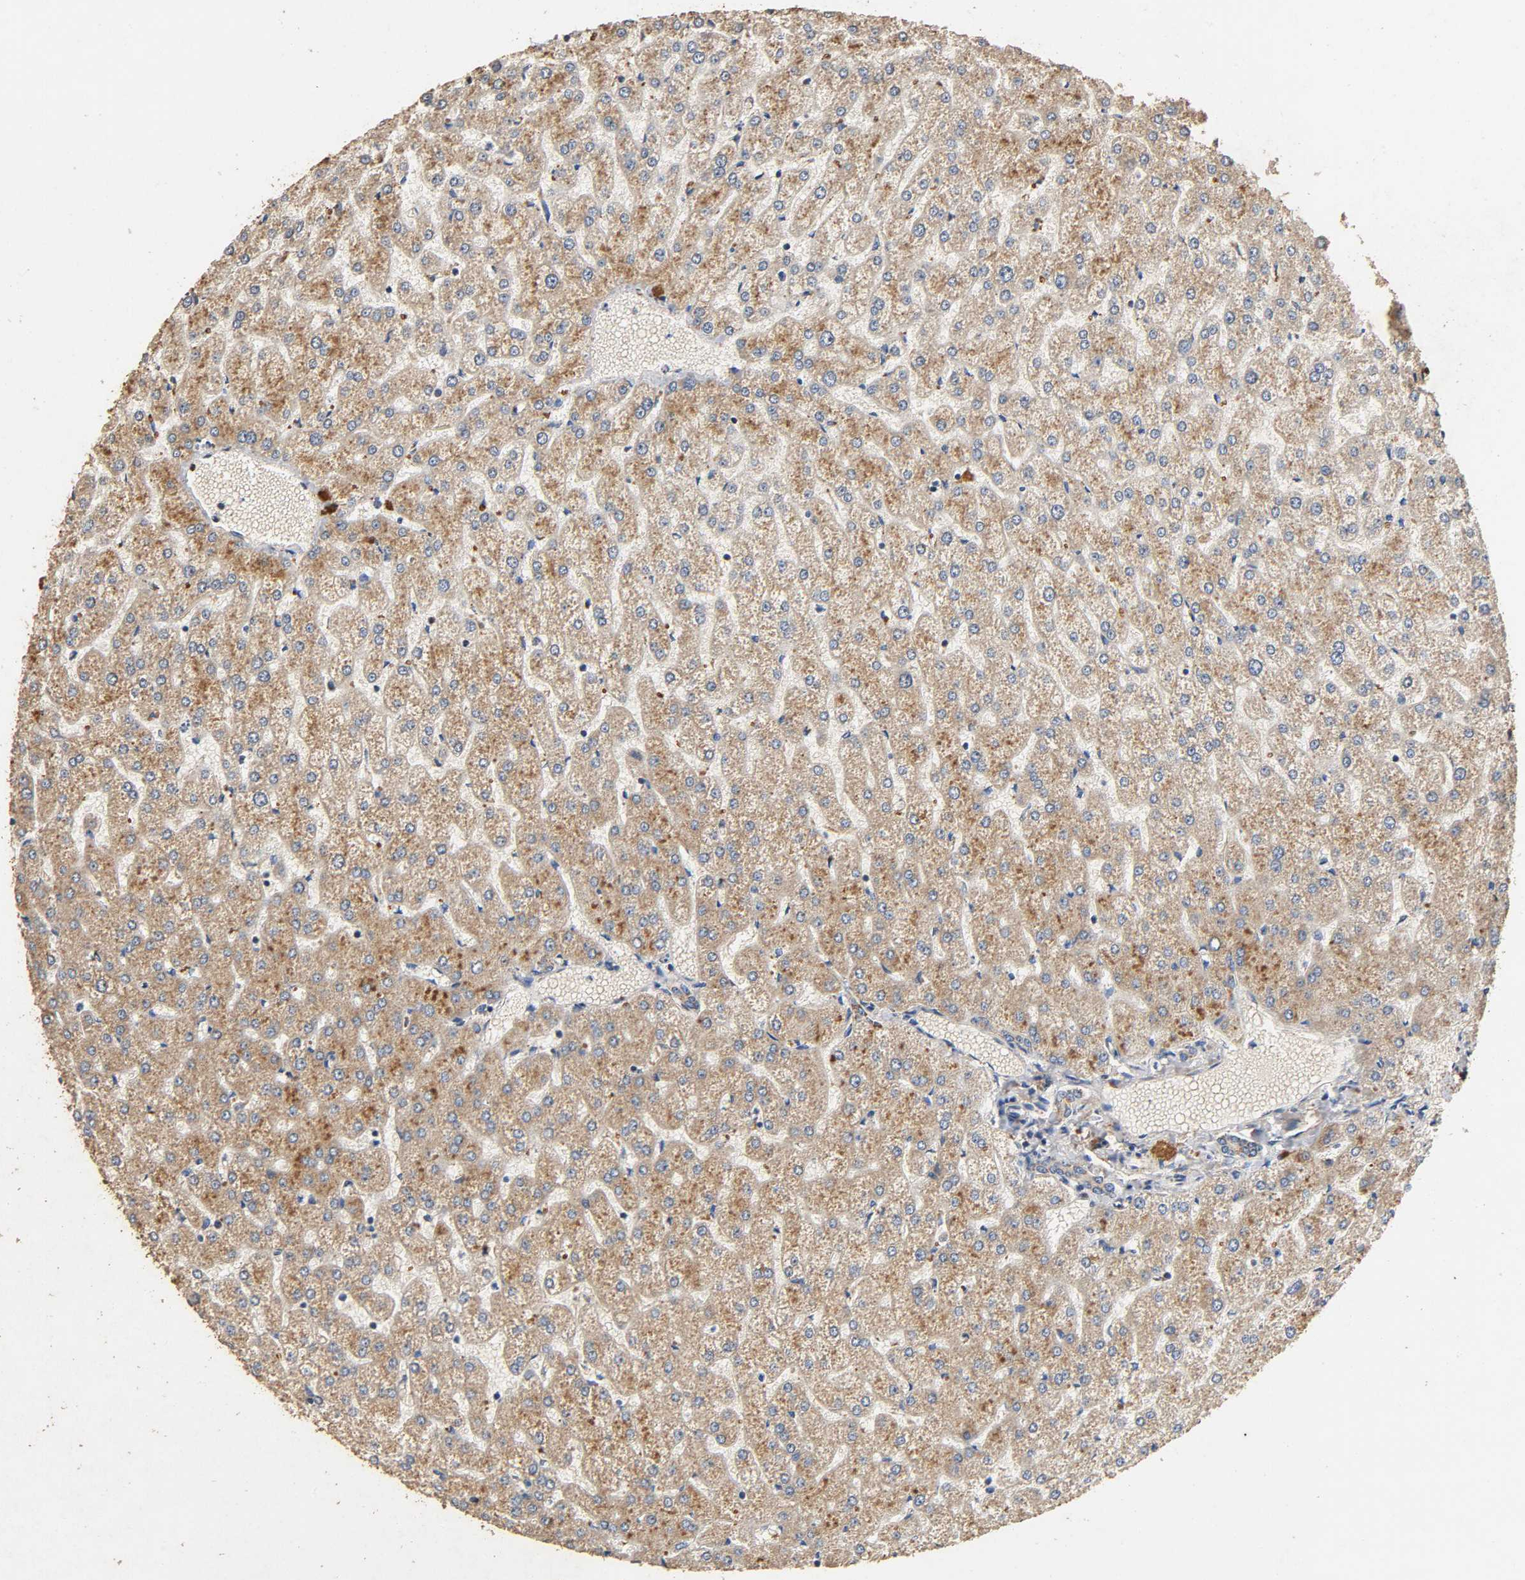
{"staining": {"intensity": "weak", "quantity": ">75%", "location": "cytoplasmic/membranous"}, "tissue": "liver", "cell_type": "Cholangiocytes", "image_type": "normal", "snomed": [{"axis": "morphology", "description": "Normal tissue, NOS"}, {"axis": "topography", "description": "Liver"}], "caption": "Liver stained with DAB immunohistochemistry demonstrates low levels of weak cytoplasmic/membranous expression in approximately >75% of cholangiocytes. Using DAB (brown) and hematoxylin (blue) stains, captured at high magnification using brightfield microscopy.", "gene": "NDUFS3", "patient": {"sex": "female", "age": 32}}